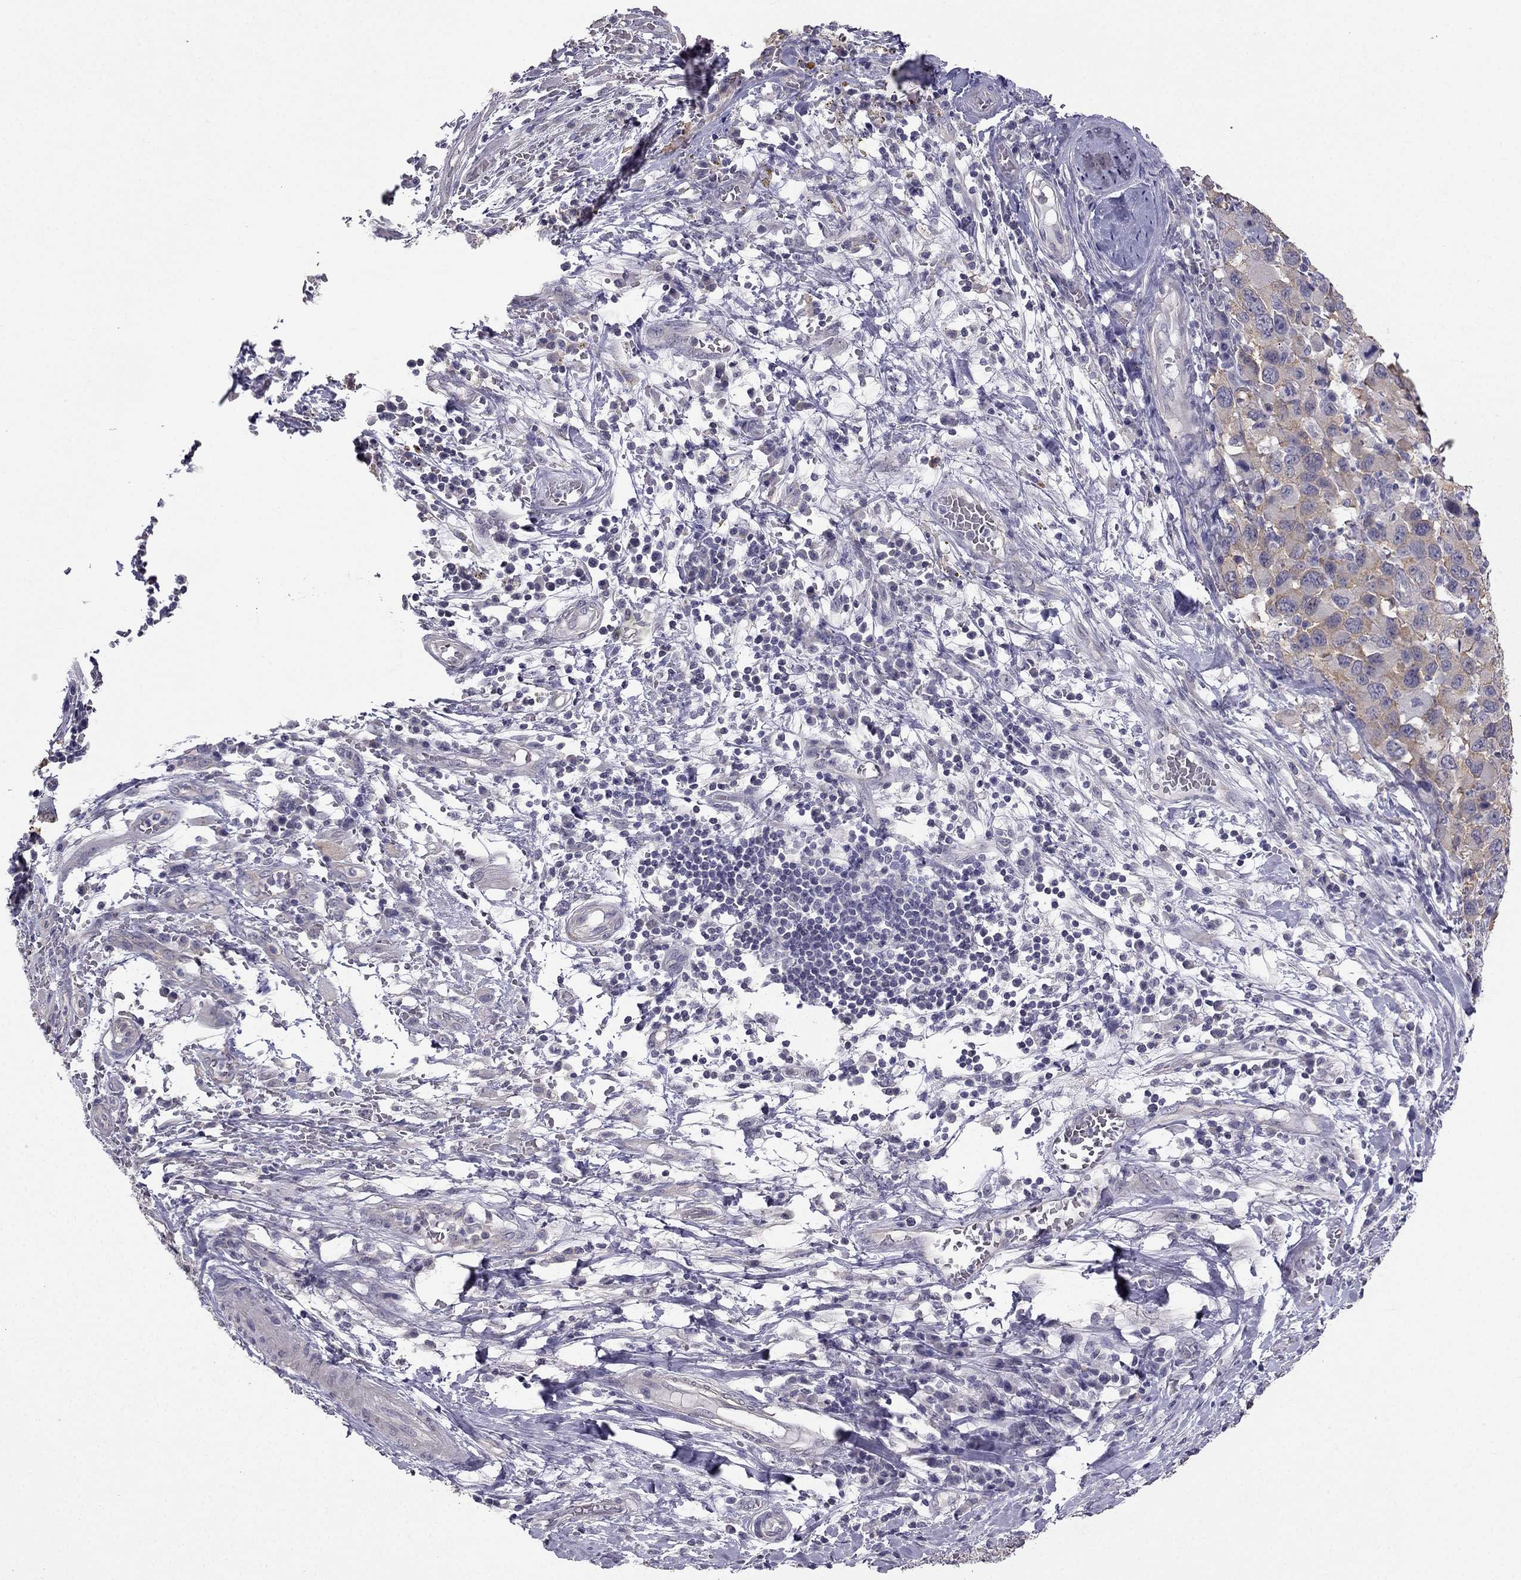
{"staining": {"intensity": "moderate", "quantity": "<25%", "location": "cytoplasmic/membranous"}, "tissue": "melanoma", "cell_type": "Tumor cells", "image_type": "cancer", "snomed": [{"axis": "morphology", "description": "Malignant melanoma, NOS"}, {"axis": "topography", "description": "Skin"}], "caption": "Approximately <25% of tumor cells in malignant melanoma exhibit moderate cytoplasmic/membranous protein expression as visualized by brown immunohistochemical staining.", "gene": "HSFX1", "patient": {"sex": "female", "age": 91}}